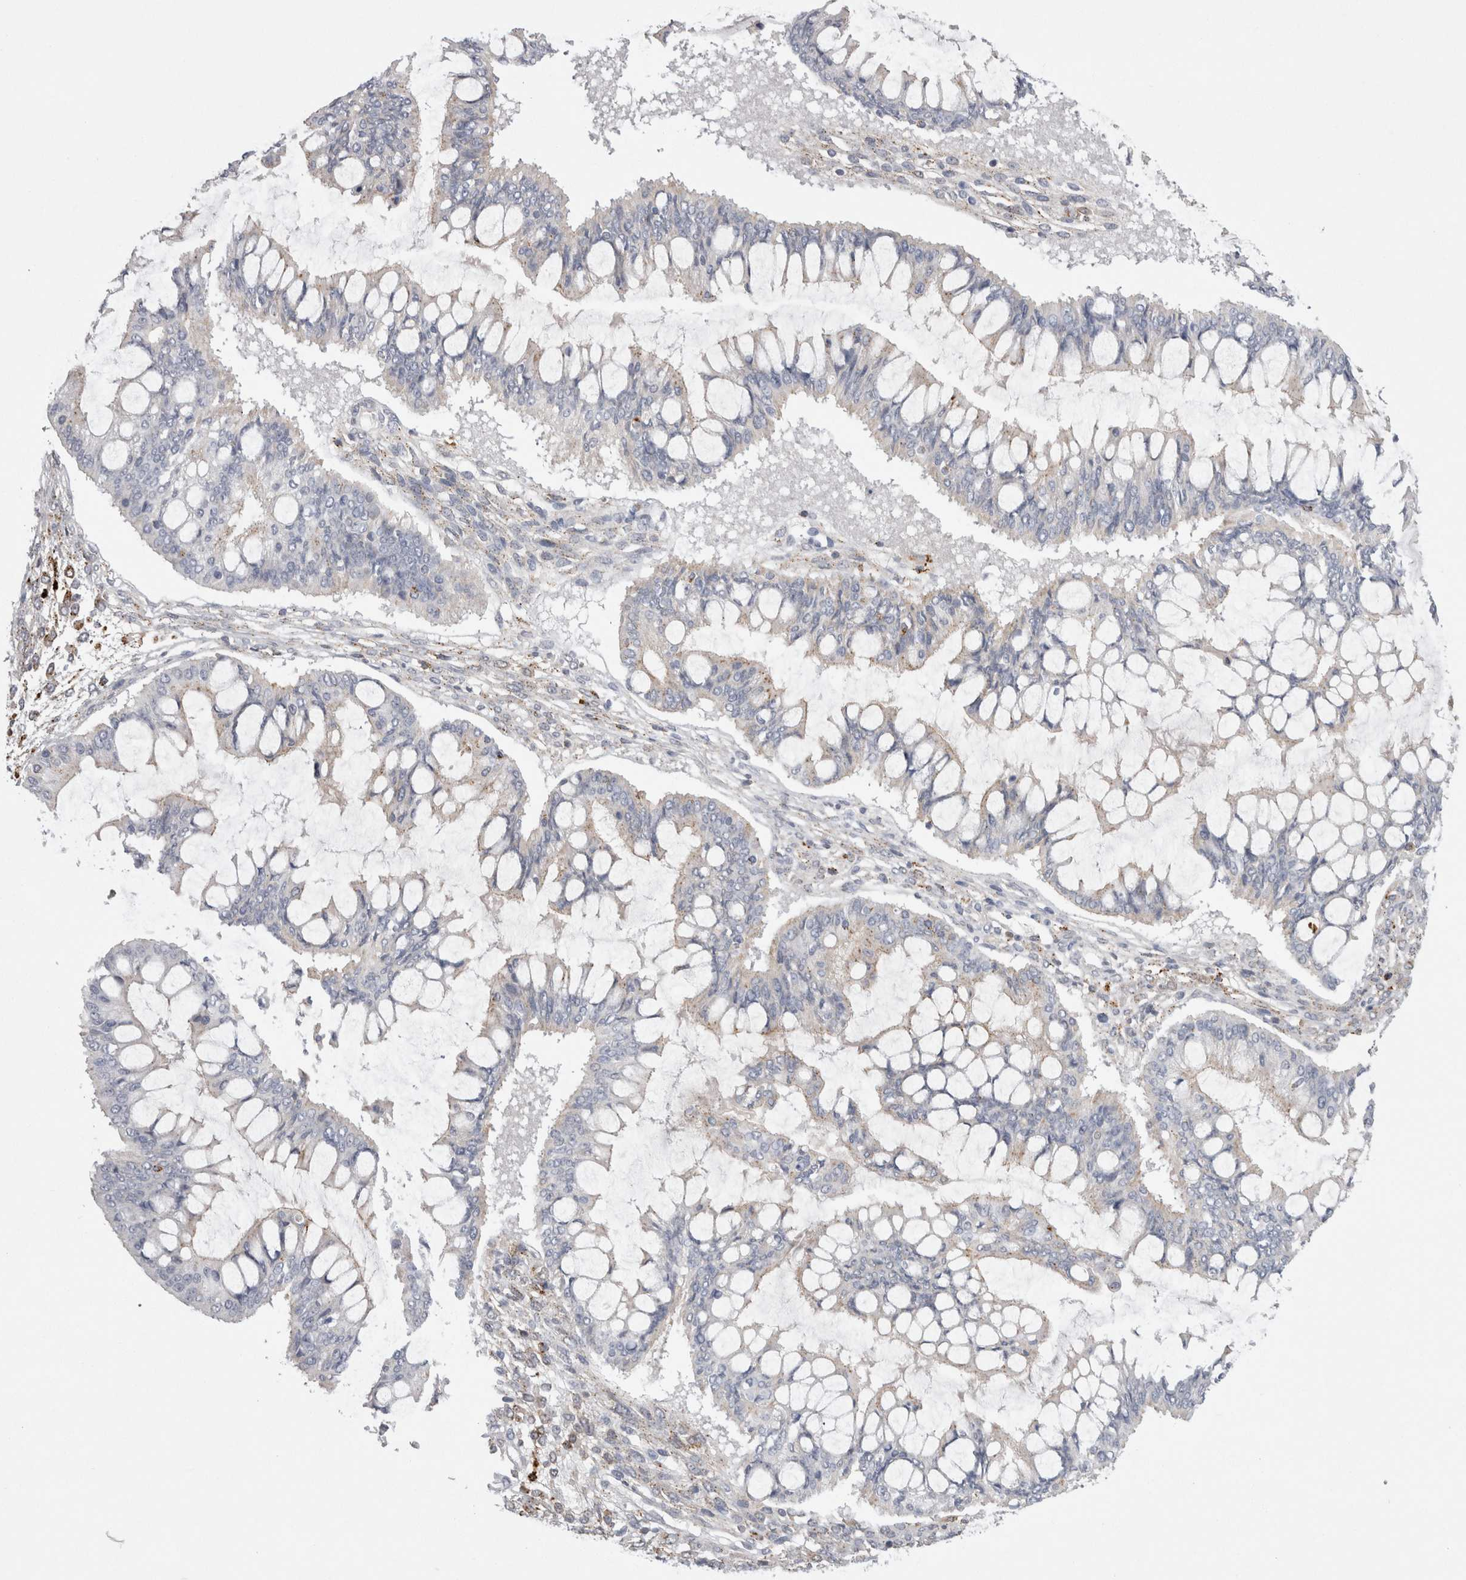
{"staining": {"intensity": "negative", "quantity": "none", "location": "none"}, "tissue": "ovarian cancer", "cell_type": "Tumor cells", "image_type": "cancer", "snomed": [{"axis": "morphology", "description": "Cystadenocarcinoma, mucinous, NOS"}, {"axis": "topography", "description": "Ovary"}], "caption": "High magnification brightfield microscopy of ovarian cancer stained with DAB (3,3'-diaminobenzidine) (brown) and counterstained with hematoxylin (blue): tumor cells show no significant staining.", "gene": "EPDR1", "patient": {"sex": "female", "age": 73}}